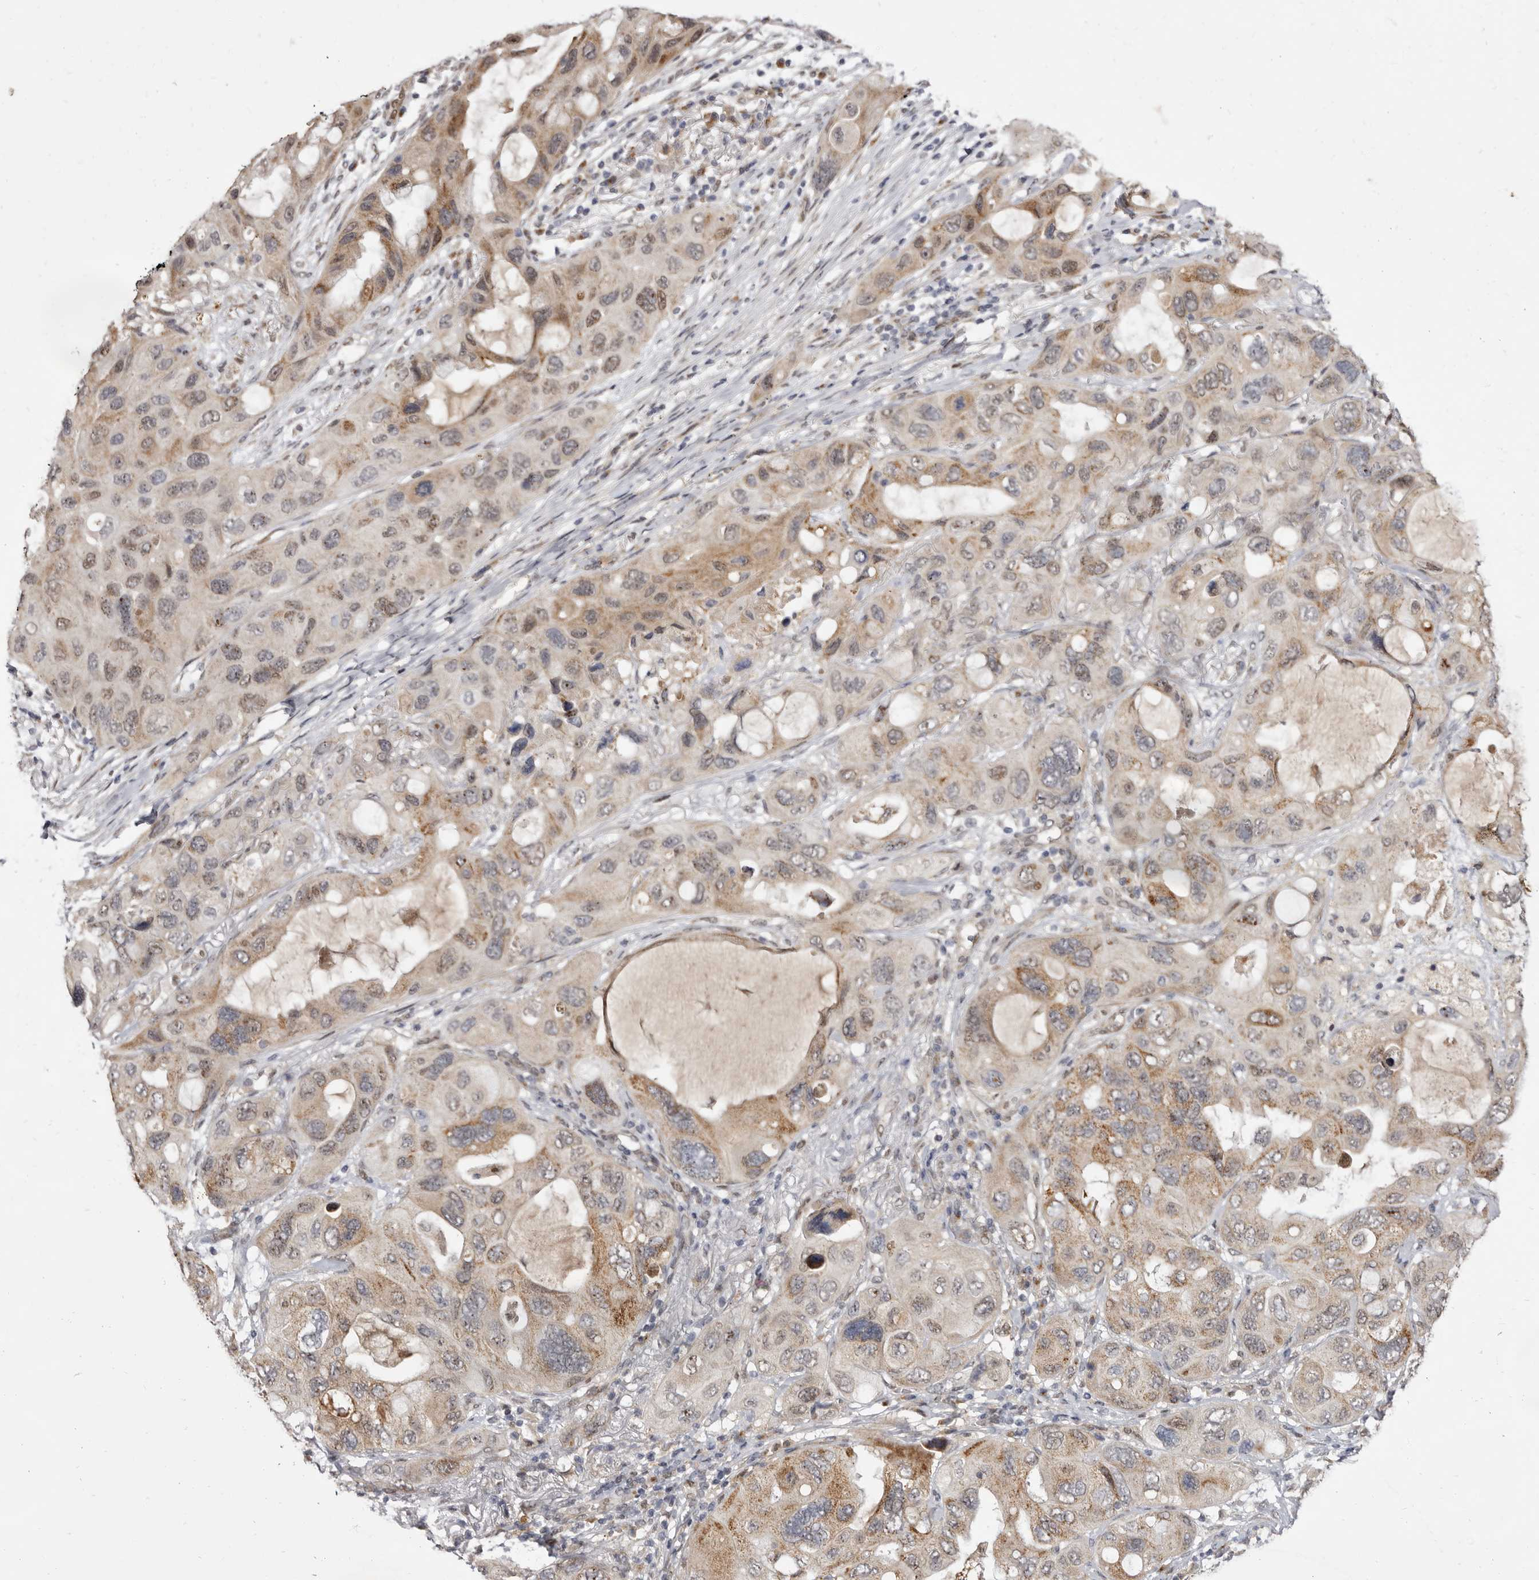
{"staining": {"intensity": "moderate", "quantity": "25%-75%", "location": "cytoplasmic/membranous"}, "tissue": "lung cancer", "cell_type": "Tumor cells", "image_type": "cancer", "snomed": [{"axis": "morphology", "description": "Squamous cell carcinoma, NOS"}, {"axis": "topography", "description": "Lung"}], "caption": "Tumor cells show medium levels of moderate cytoplasmic/membranous positivity in about 25%-75% of cells in lung cancer. The staining was performed using DAB, with brown indicating positive protein expression. Nuclei are stained blue with hematoxylin.", "gene": "ZNF326", "patient": {"sex": "female", "age": 73}}